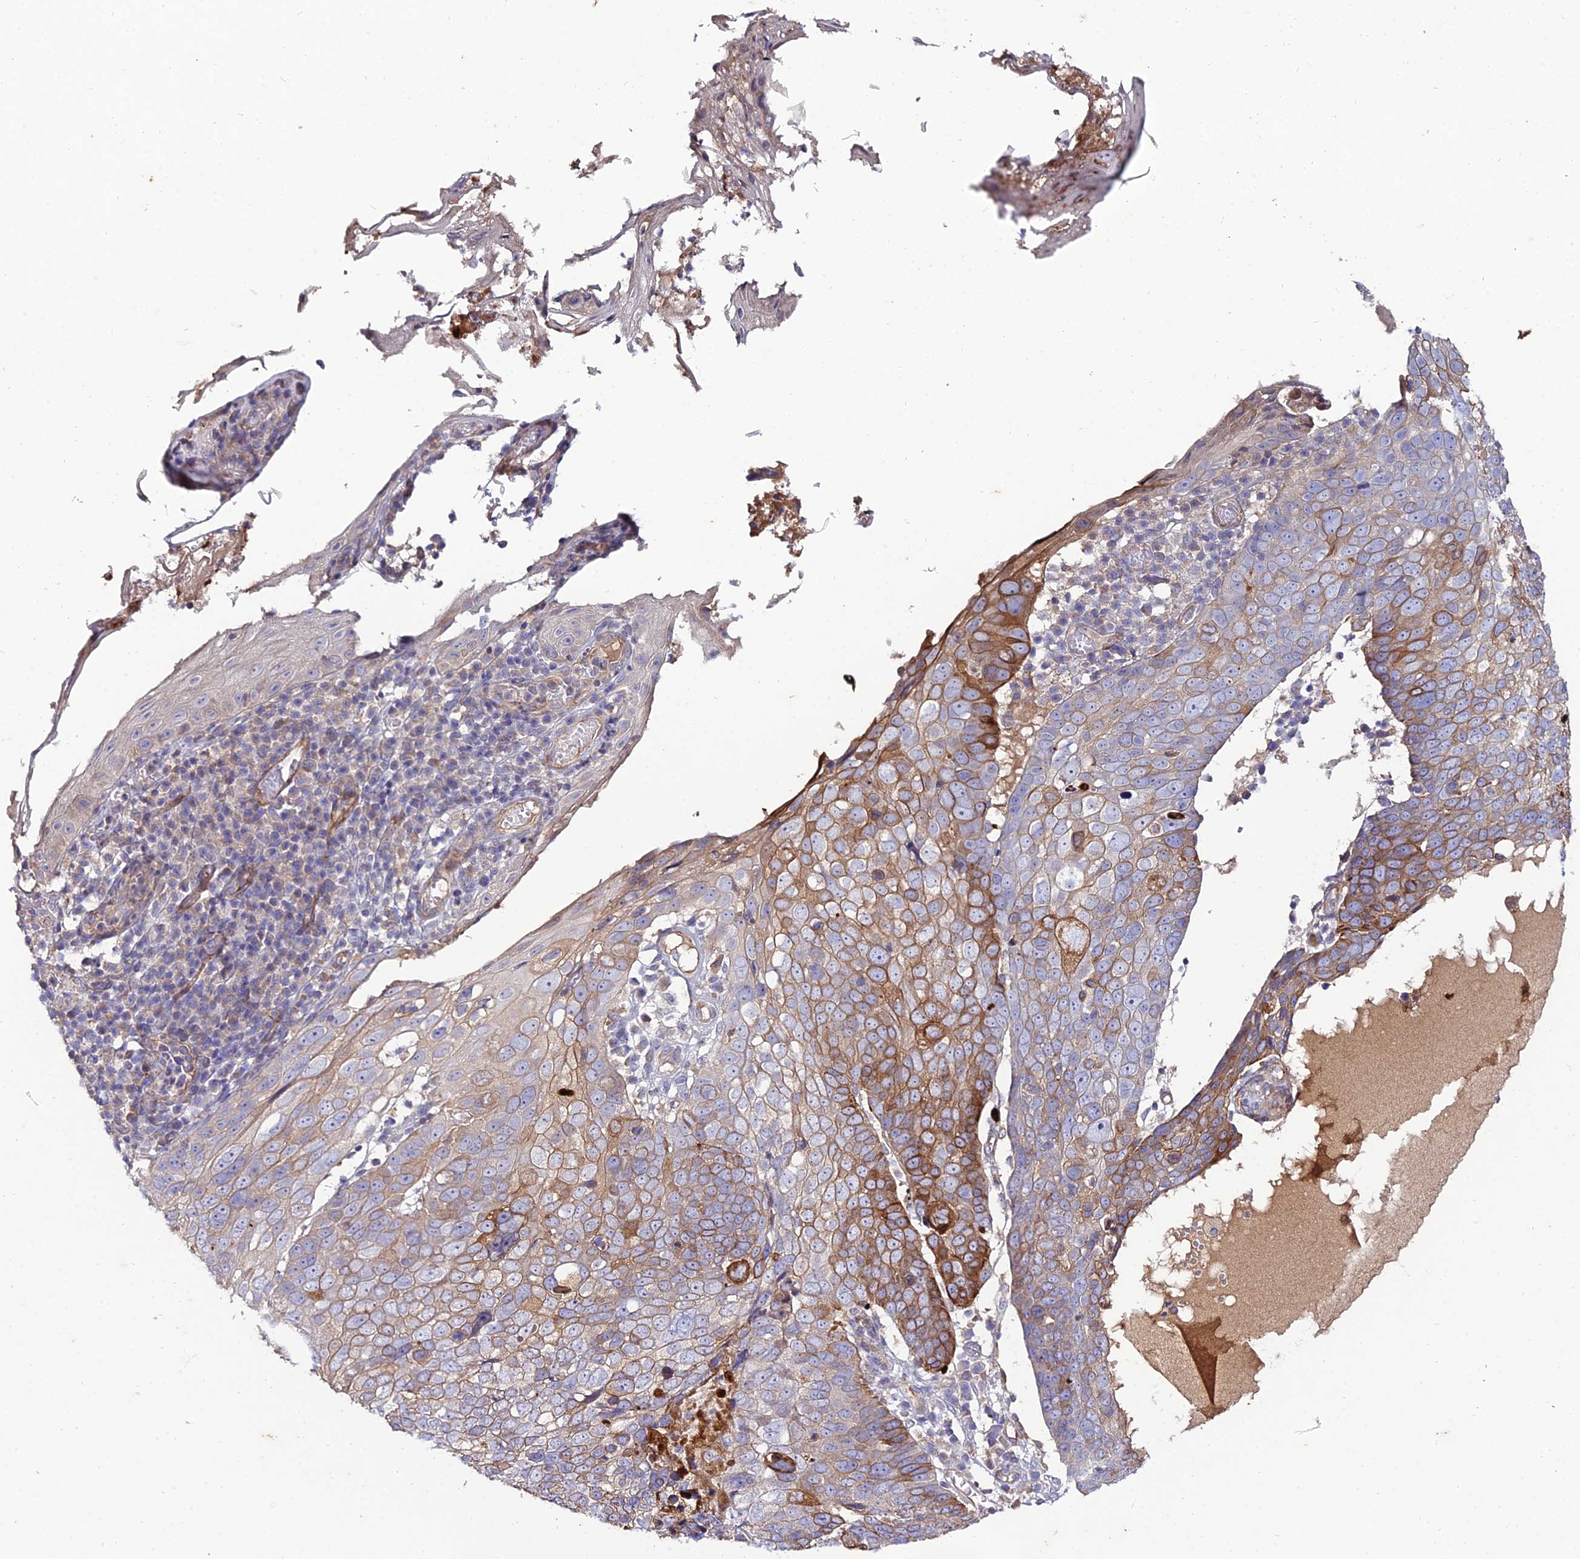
{"staining": {"intensity": "moderate", "quantity": "25%-75%", "location": "cytoplasmic/membranous"}, "tissue": "skin cancer", "cell_type": "Tumor cells", "image_type": "cancer", "snomed": [{"axis": "morphology", "description": "Squamous cell carcinoma, NOS"}, {"axis": "topography", "description": "Skin"}], "caption": "This image shows immunohistochemistry staining of human squamous cell carcinoma (skin), with medium moderate cytoplasmic/membranous positivity in about 25%-75% of tumor cells.", "gene": "ARL6IP1", "patient": {"sex": "male", "age": 71}}